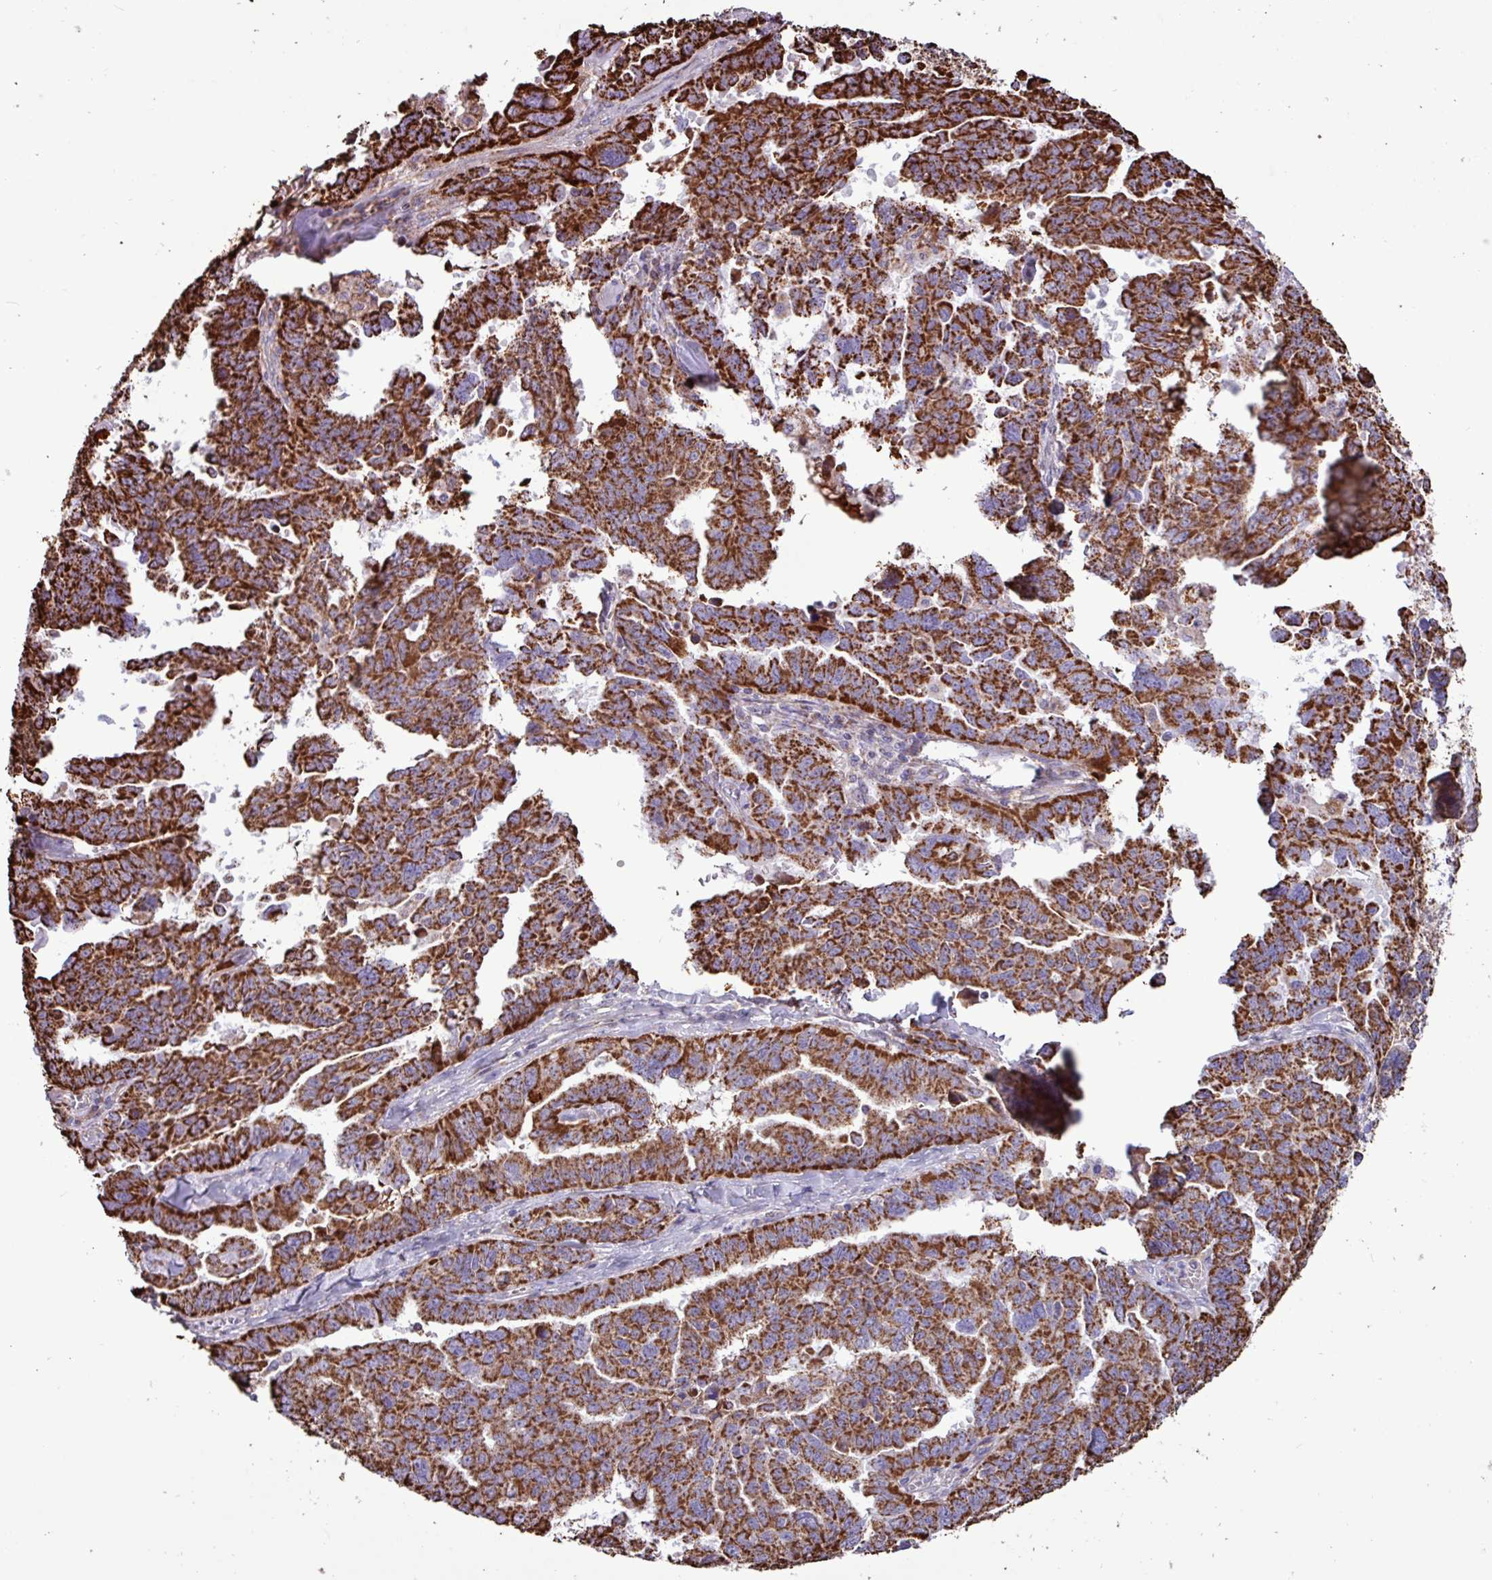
{"staining": {"intensity": "strong", "quantity": ">75%", "location": "cytoplasmic/membranous"}, "tissue": "ovarian cancer", "cell_type": "Tumor cells", "image_type": "cancer", "snomed": [{"axis": "morphology", "description": "Adenocarcinoma, NOS"}, {"axis": "morphology", "description": "Carcinoma, endometroid"}, {"axis": "topography", "description": "Ovary"}], "caption": "Adenocarcinoma (ovarian) stained with a brown dye shows strong cytoplasmic/membranous positive staining in about >75% of tumor cells.", "gene": "RTL3", "patient": {"sex": "female", "age": 72}}